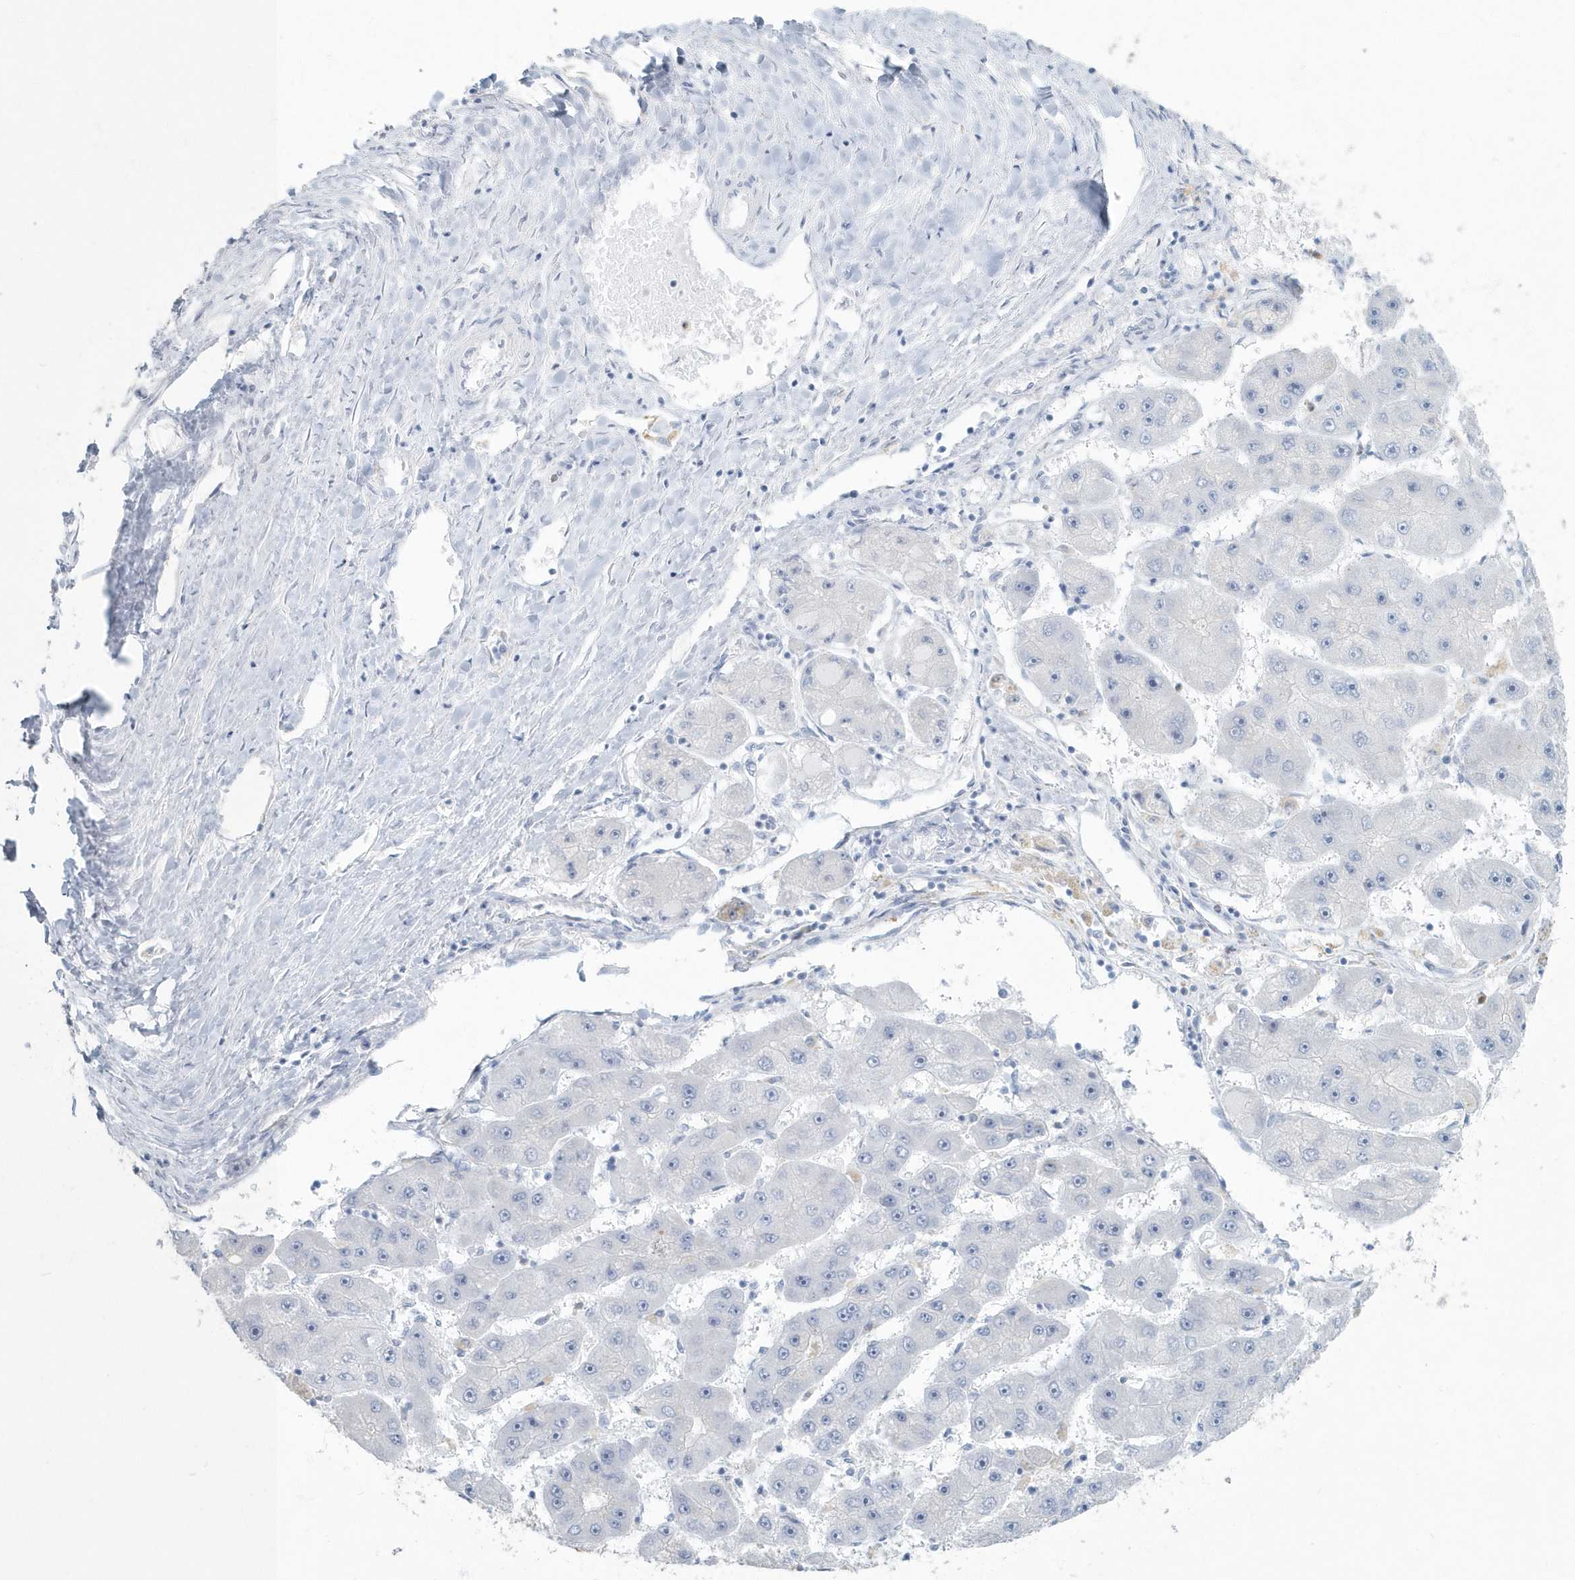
{"staining": {"intensity": "negative", "quantity": "none", "location": "none"}, "tissue": "liver cancer", "cell_type": "Tumor cells", "image_type": "cancer", "snomed": [{"axis": "morphology", "description": "Carcinoma, Hepatocellular, NOS"}, {"axis": "topography", "description": "Liver"}], "caption": "The photomicrograph exhibits no significant positivity in tumor cells of liver hepatocellular carcinoma.", "gene": "MYOT", "patient": {"sex": "female", "age": 61}}